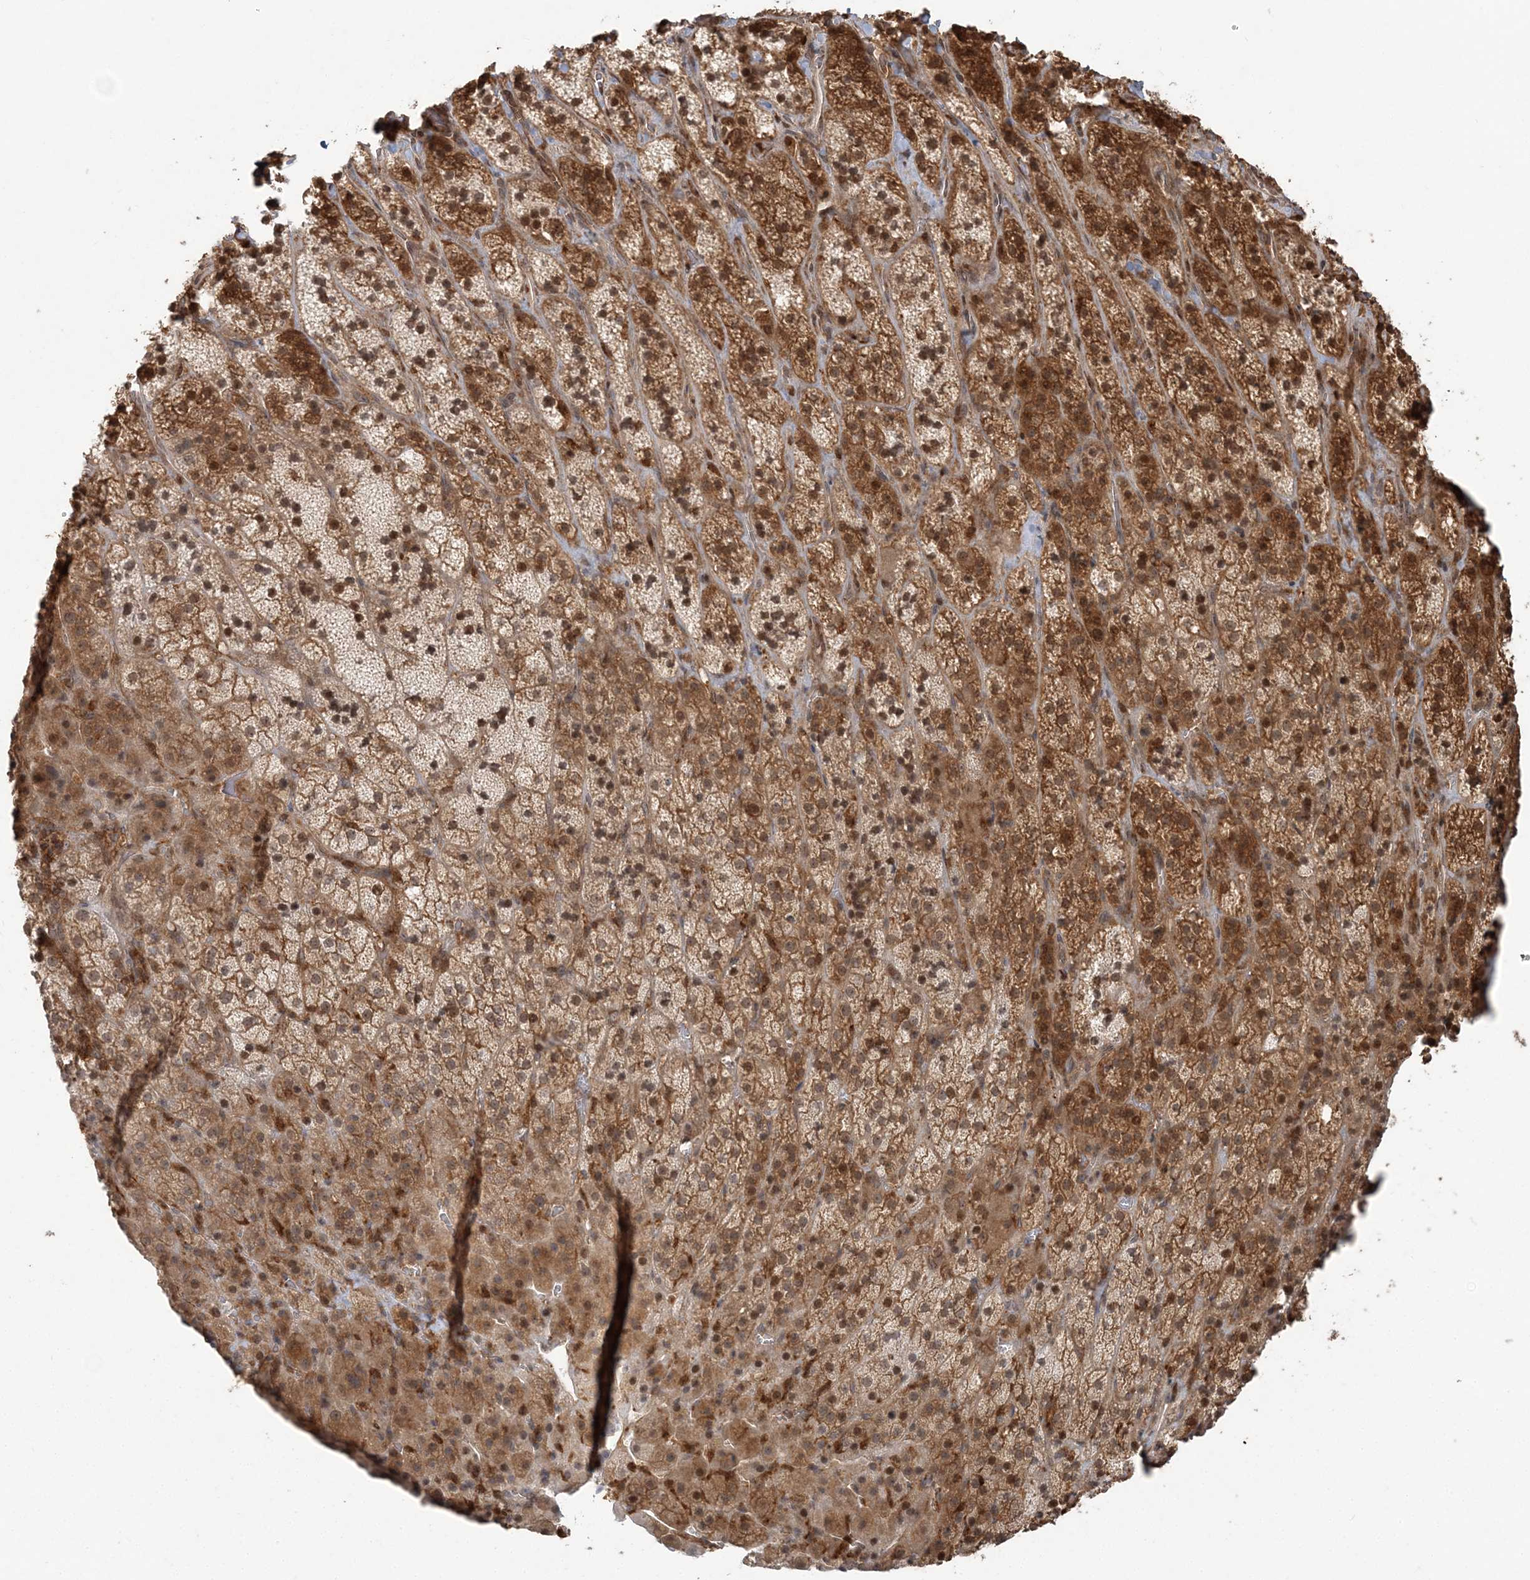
{"staining": {"intensity": "moderate", "quantity": ">75%", "location": "cytoplasmic/membranous,nuclear"}, "tissue": "adrenal gland", "cell_type": "Glandular cells", "image_type": "normal", "snomed": [{"axis": "morphology", "description": "Normal tissue, NOS"}, {"axis": "topography", "description": "Adrenal gland"}], "caption": "Immunohistochemical staining of benign adrenal gland displays >75% levels of moderate cytoplasmic/membranous,nuclear protein positivity in approximately >75% of glandular cells.", "gene": "CAB39", "patient": {"sex": "female", "age": 57}}